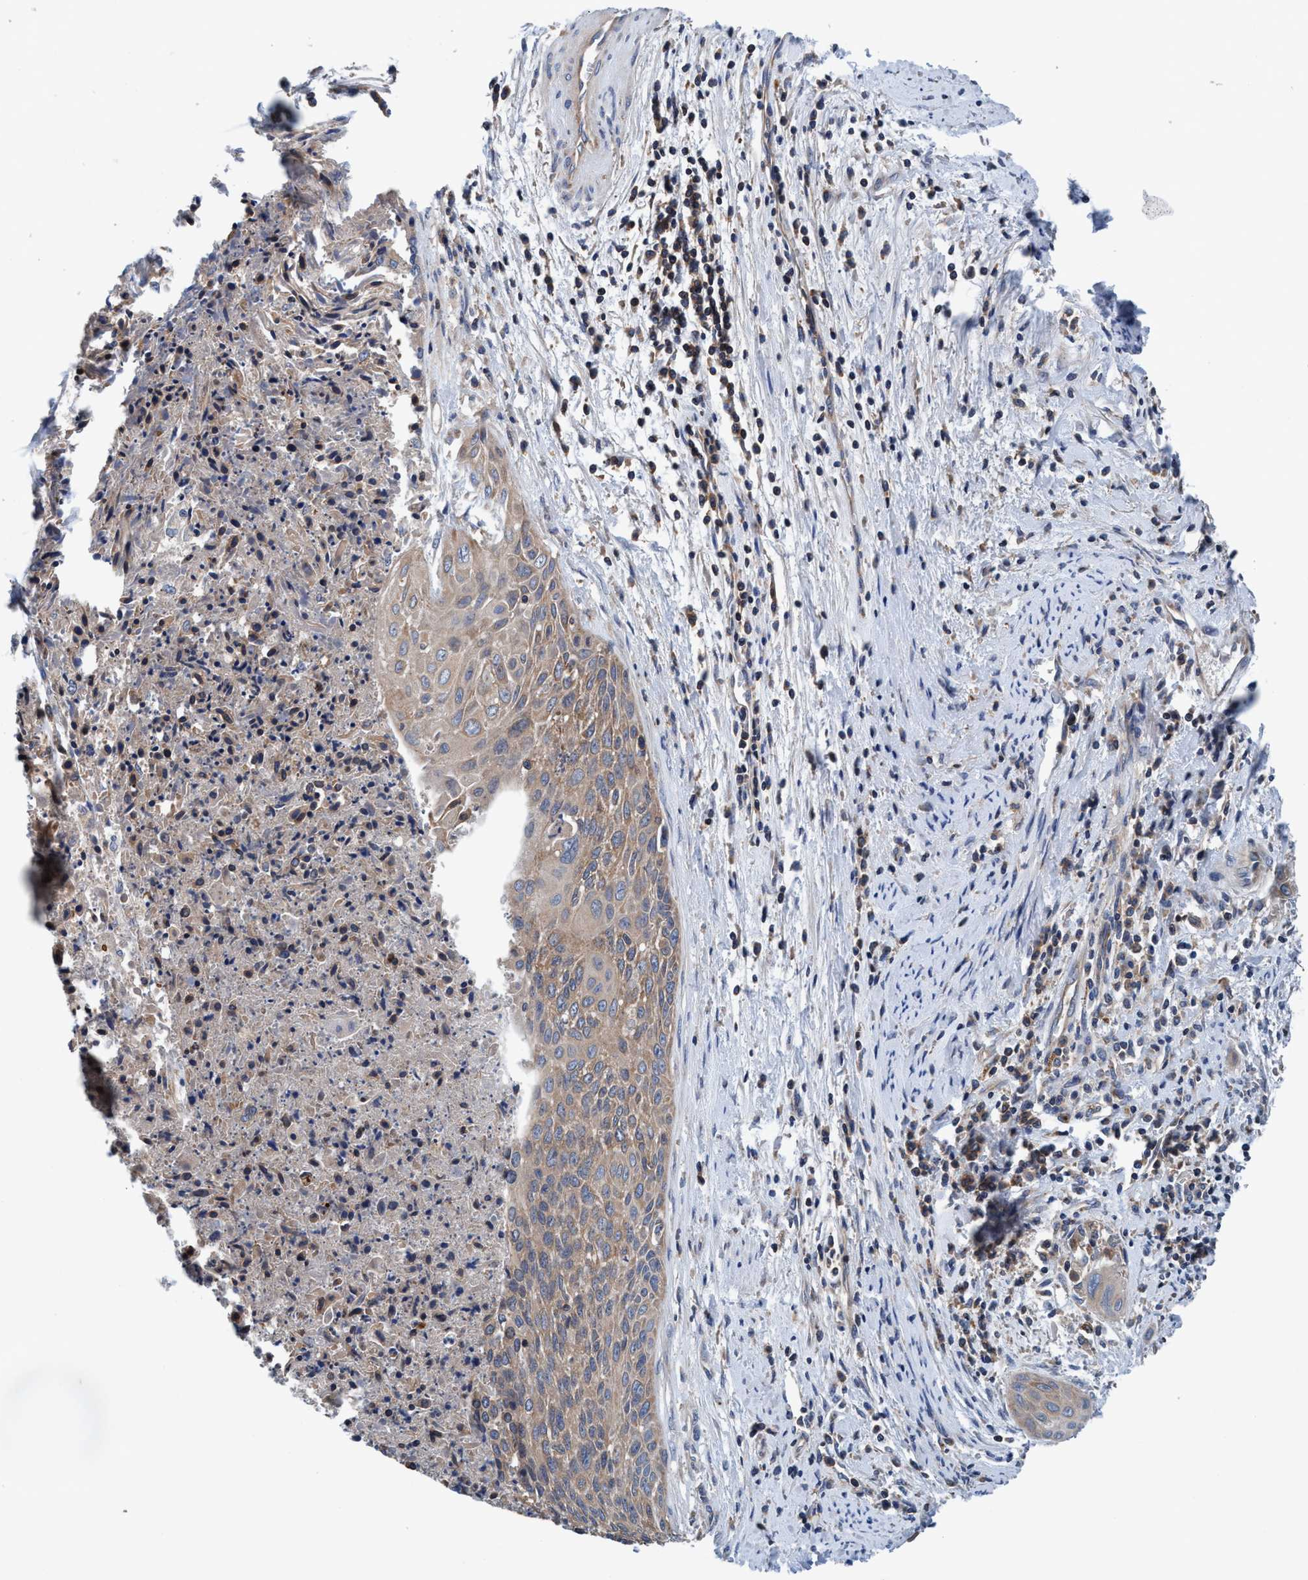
{"staining": {"intensity": "weak", "quantity": ">75%", "location": "cytoplasmic/membranous"}, "tissue": "cervical cancer", "cell_type": "Tumor cells", "image_type": "cancer", "snomed": [{"axis": "morphology", "description": "Squamous cell carcinoma, NOS"}, {"axis": "topography", "description": "Cervix"}], "caption": "High-power microscopy captured an immunohistochemistry (IHC) photomicrograph of squamous cell carcinoma (cervical), revealing weak cytoplasmic/membranous expression in about >75% of tumor cells. Ihc stains the protein in brown and the nuclei are stained blue.", "gene": "ENDOG", "patient": {"sex": "female", "age": 55}}